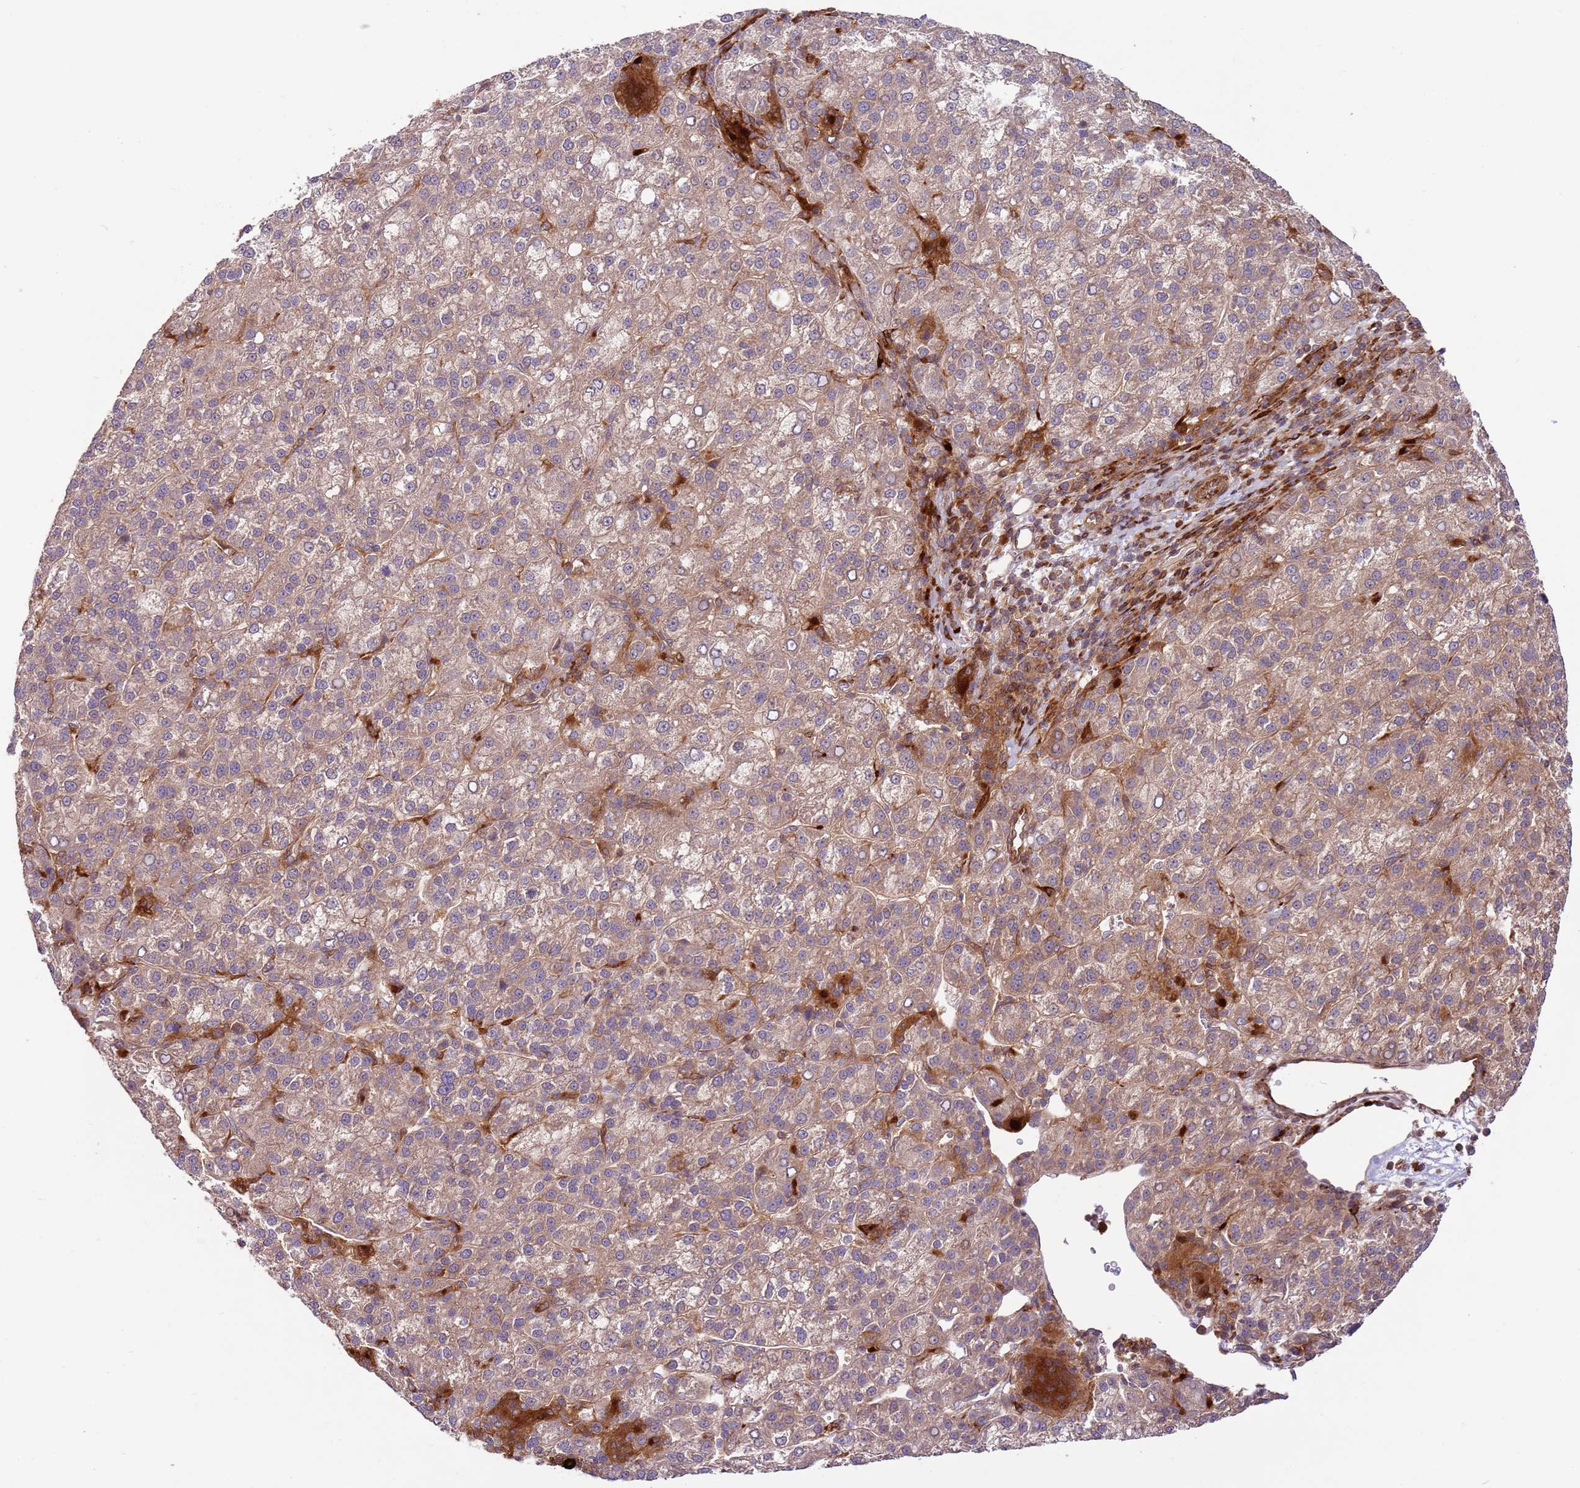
{"staining": {"intensity": "weak", "quantity": ">75%", "location": "cytoplasmic/membranous"}, "tissue": "liver cancer", "cell_type": "Tumor cells", "image_type": "cancer", "snomed": [{"axis": "morphology", "description": "Carcinoma, Hepatocellular, NOS"}, {"axis": "topography", "description": "Liver"}], "caption": "Human hepatocellular carcinoma (liver) stained with a brown dye exhibits weak cytoplasmic/membranous positive expression in approximately >75% of tumor cells.", "gene": "ZNF624", "patient": {"sex": "female", "age": 58}}